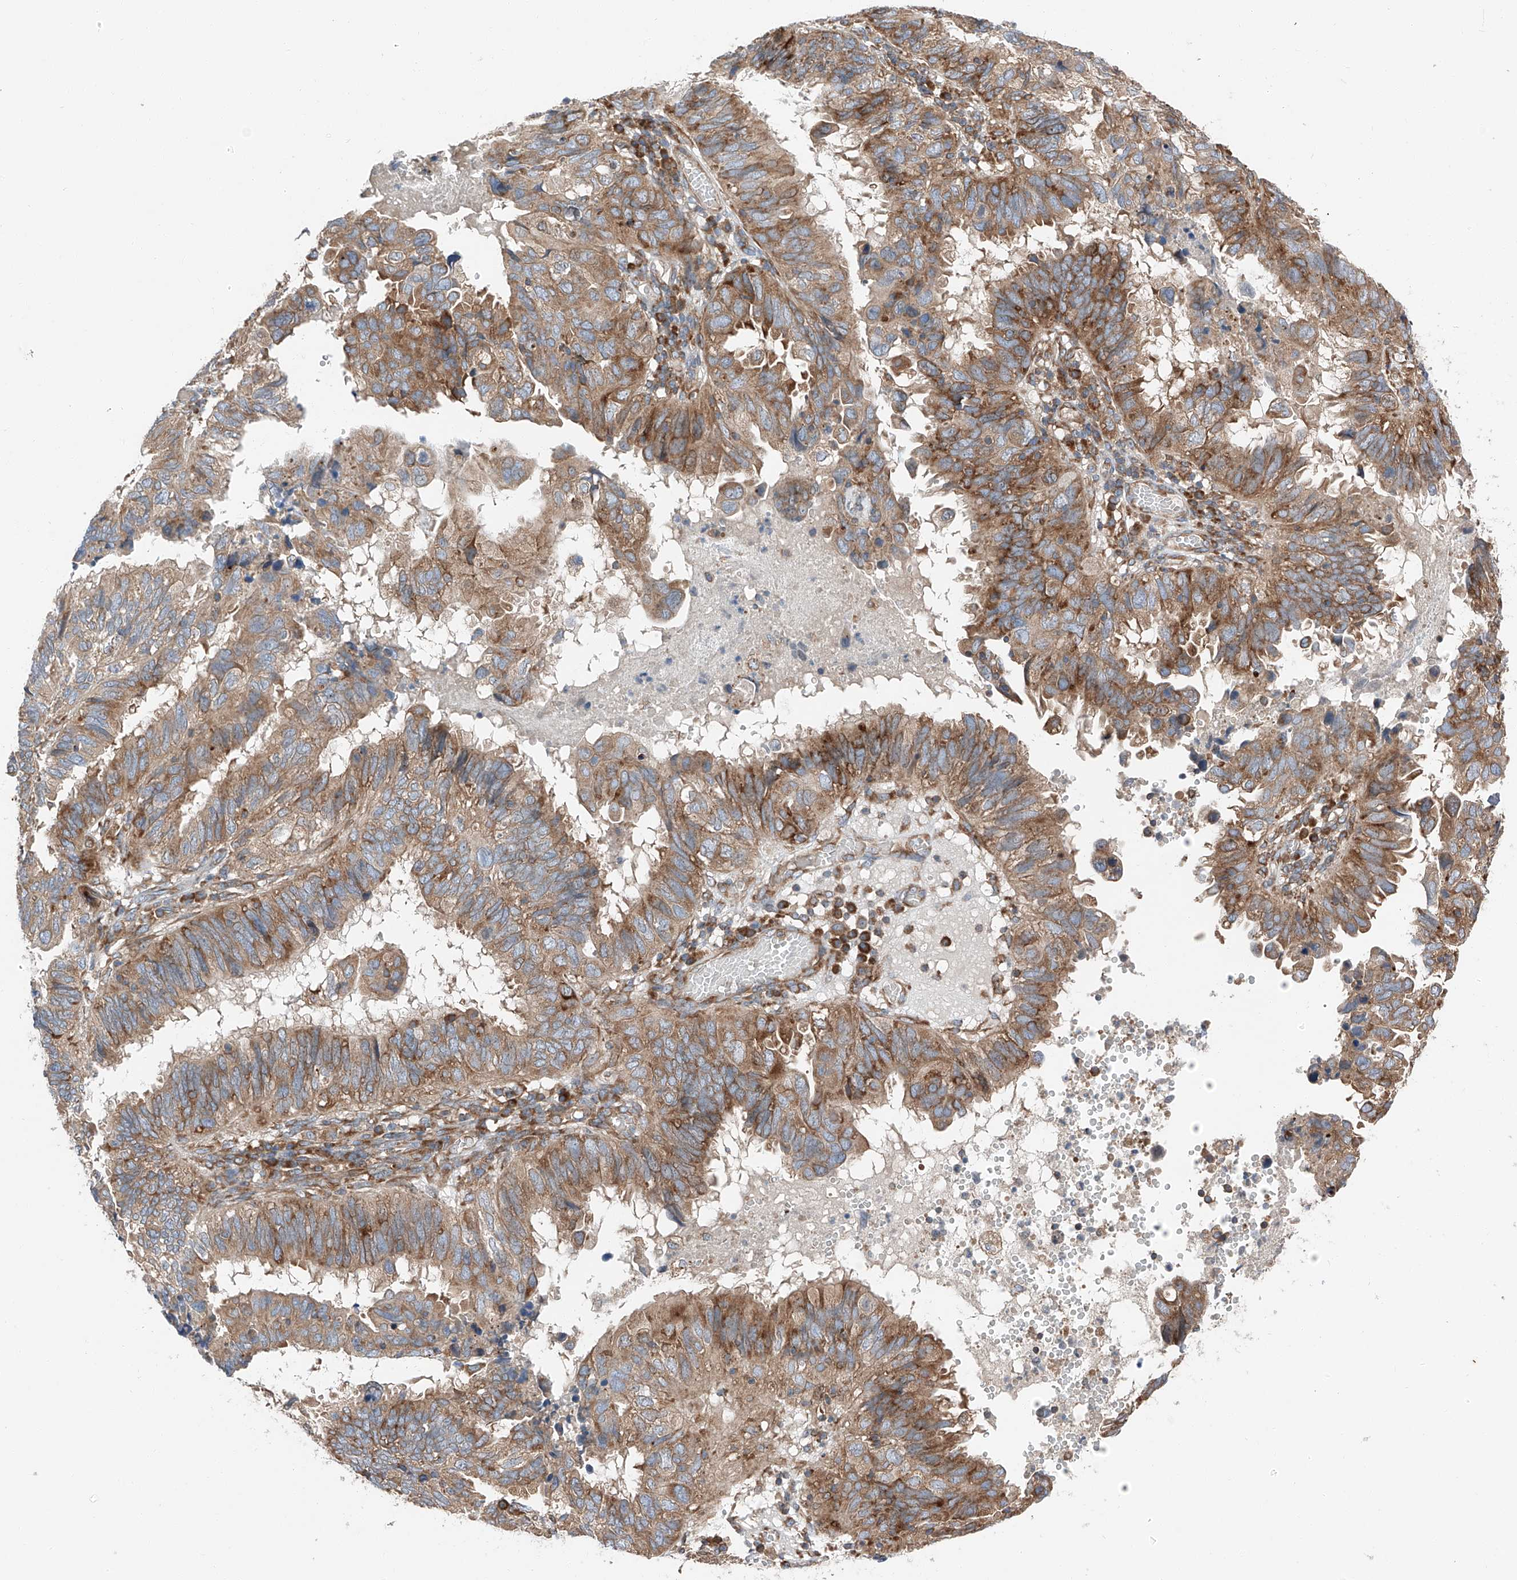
{"staining": {"intensity": "strong", "quantity": ">75%", "location": "cytoplasmic/membranous"}, "tissue": "endometrial cancer", "cell_type": "Tumor cells", "image_type": "cancer", "snomed": [{"axis": "morphology", "description": "Adenocarcinoma, NOS"}, {"axis": "topography", "description": "Uterus"}], "caption": "Tumor cells exhibit high levels of strong cytoplasmic/membranous positivity in about >75% of cells in endometrial cancer (adenocarcinoma). (brown staining indicates protein expression, while blue staining denotes nuclei).", "gene": "ZC3H15", "patient": {"sex": "female", "age": 77}}